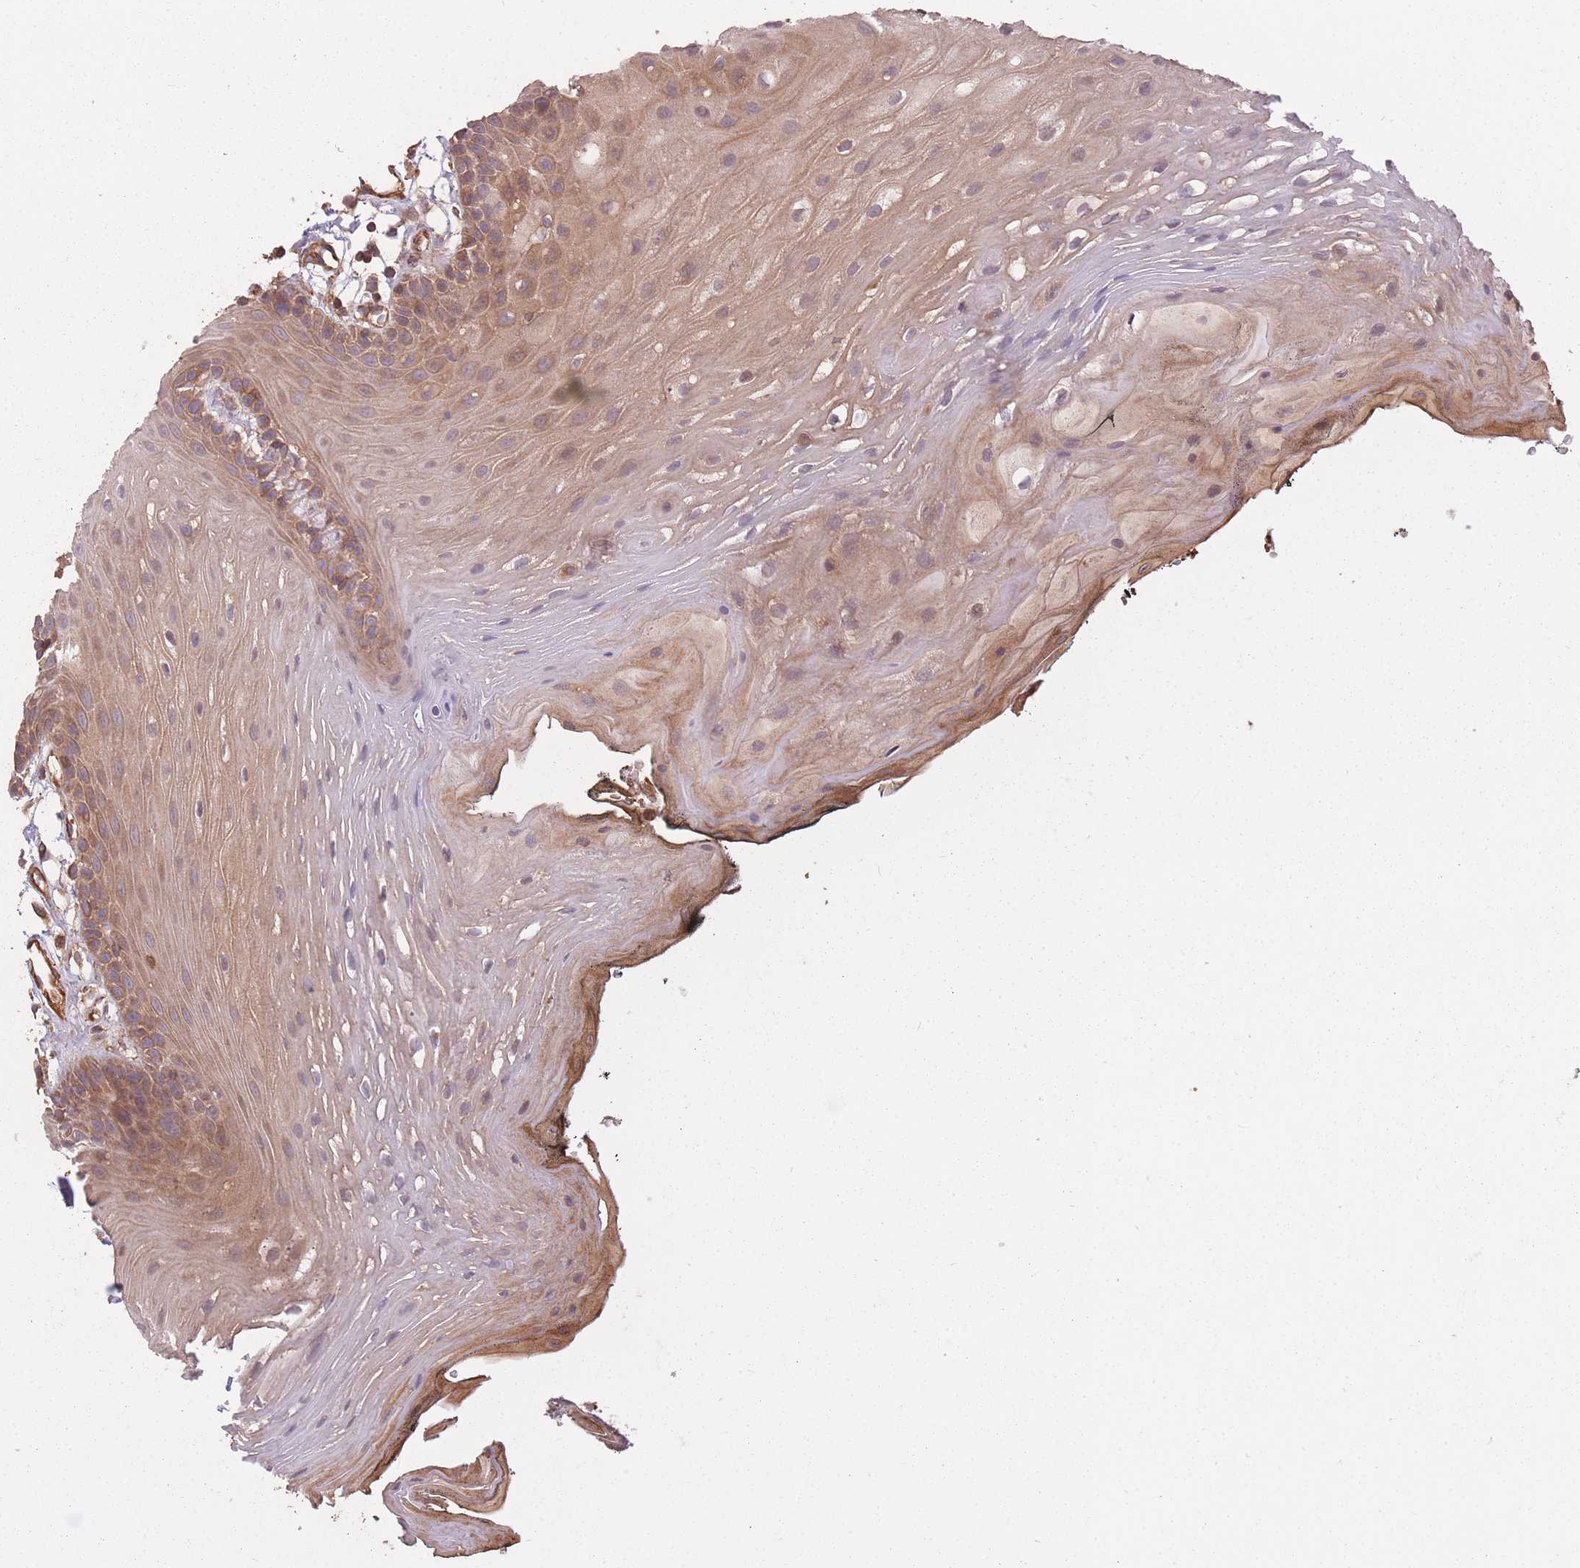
{"staining": {"intensity": "moderate", "quantity": "25%-75%", "location": "cytoplasmic/membranous,nuclear"}, "tissue": "oral mucosa", "cell_type": "Squamous epithelial cells", "image_type": "normal", "snomed": [{"axis": "morphology", "description": "Normal tissue, NOS"}, {"axis": "topography", "description": "Oral tissue"}, {"axis": "topography", "description": "Tounge, NOS"}], "caption": "Immunohistochemistry (IHC) (DAB) staining of benign human oral mucosa demonstrates moderate cytoplasmic/membranous,nuclear protein expression in about 25%-75% of squamous epithelial cells.", "gene": "ARMH3", "patient": {"sex": "female", "age": 81}}